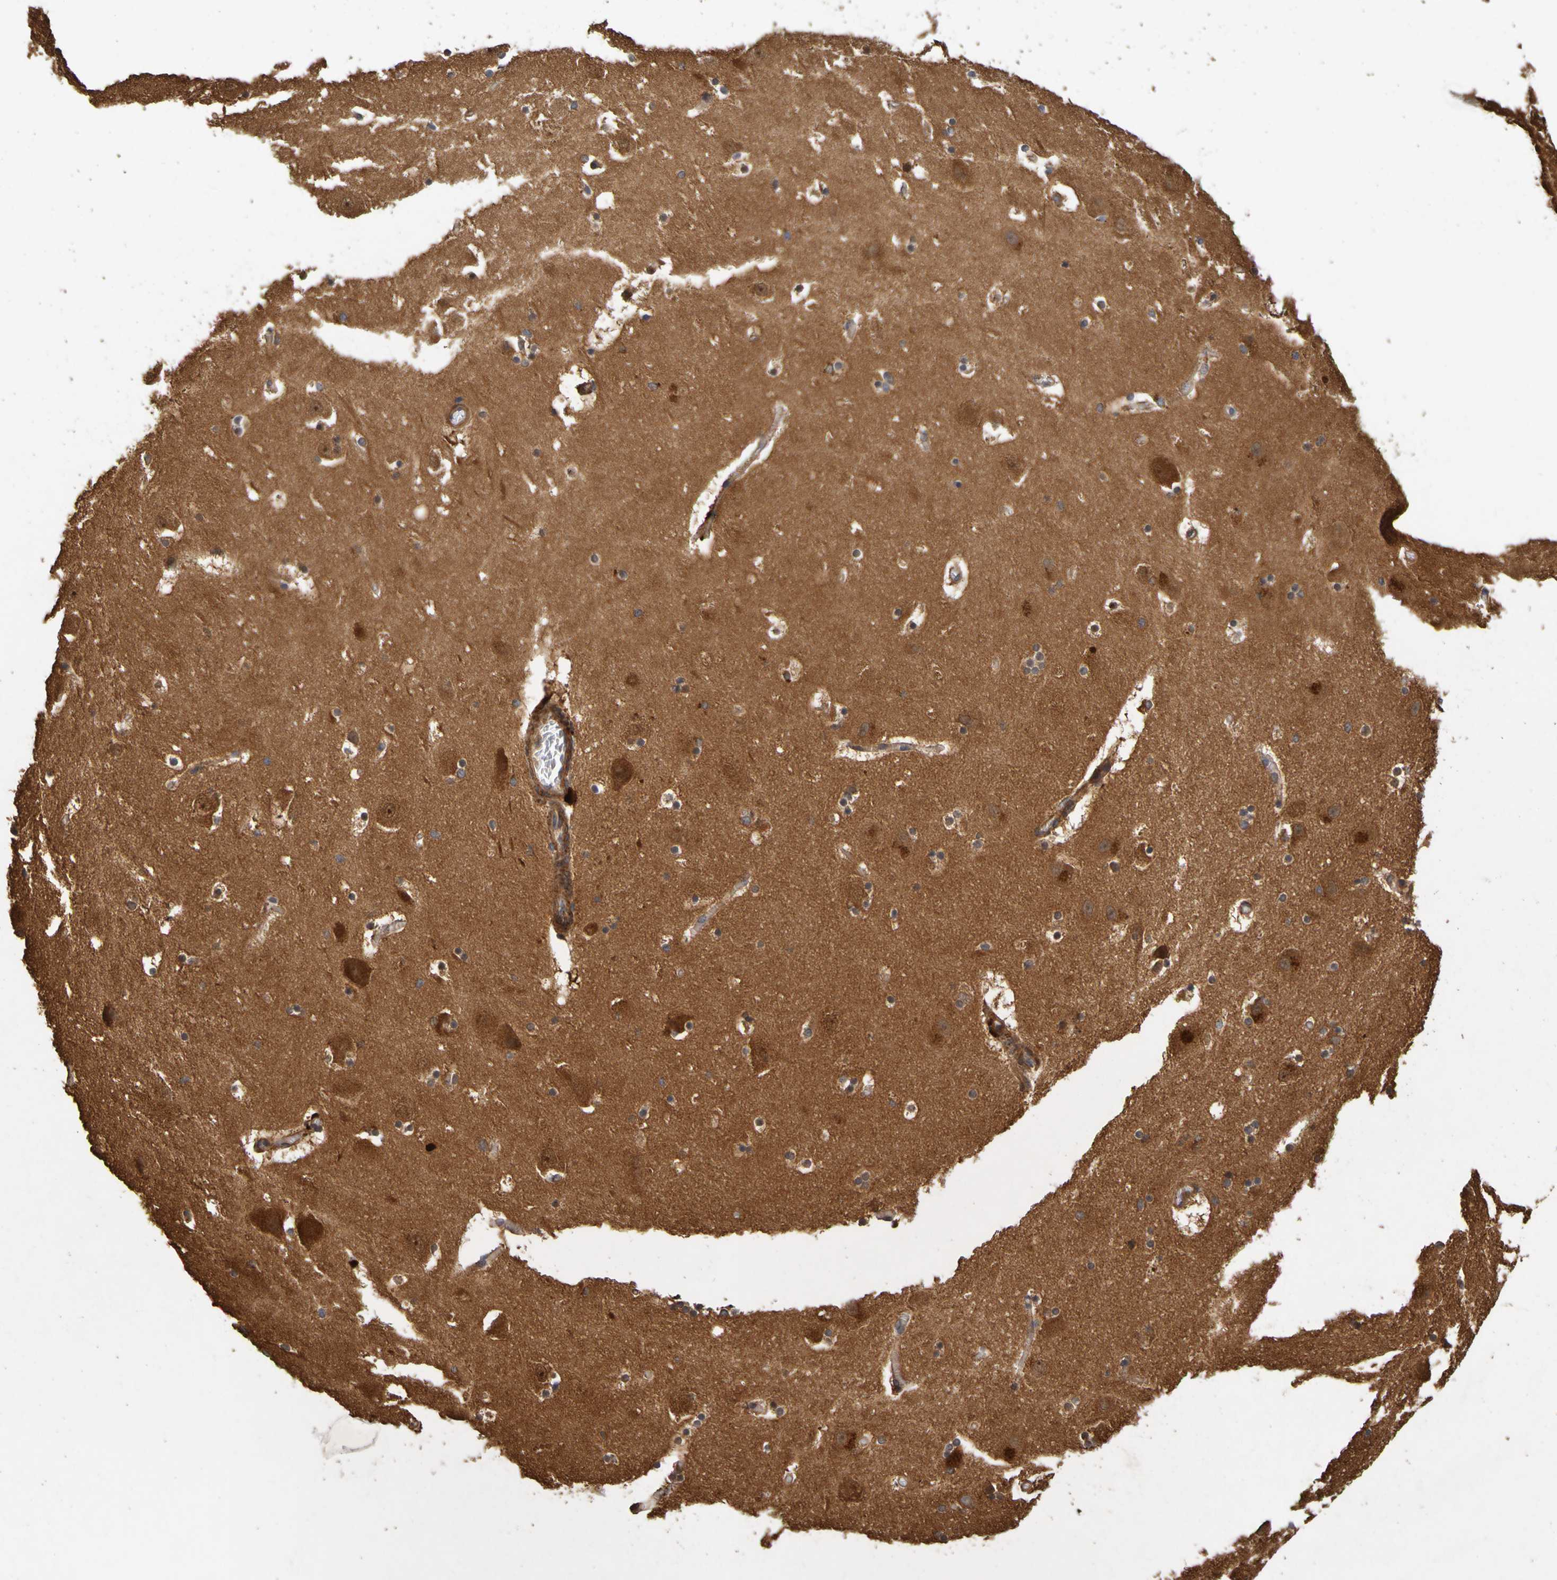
{"staining": {"intensity": "moderate", "quantity": "<25%", "location": "cytoplasmic/membranous"}, "tissue": "hippocampus", "cell_type": "Glial cells", "image_type": "normal", "snomed": [{"axis": "morphology", "description": "Normal tissue, NOS"}, {"axis": "topography", "description": "Hippocampus"}], "caption": "Approximately <25% of glial cells in normal human hippocampus display moderate cytoplasmic/membranous protein staining as visualized by brown immunohistochemical staining.", "gene": "OCRL", "patient": {"sex": "male", "age": 45}}